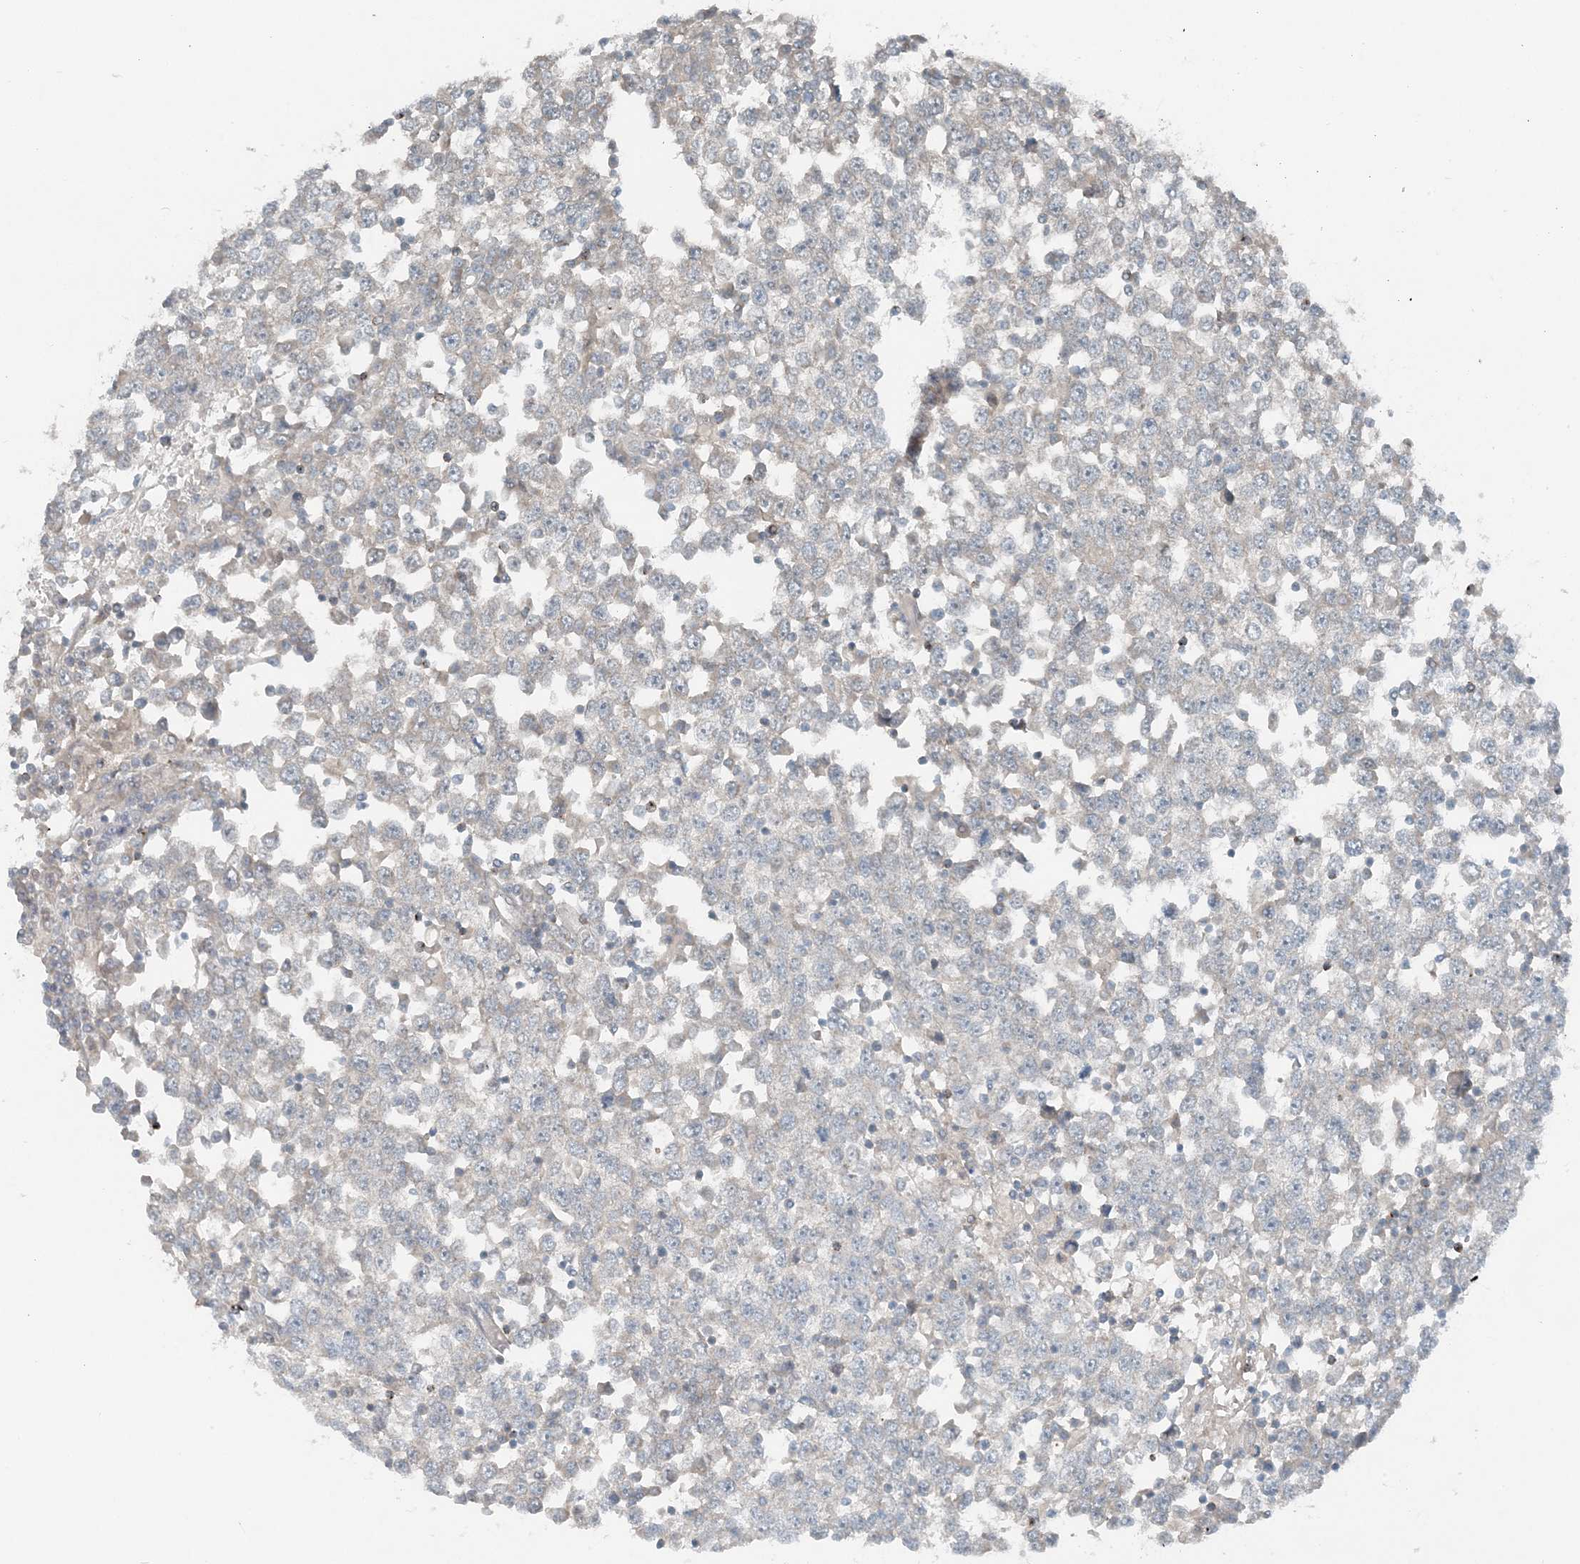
{"staining": {"intensity": "negative", "quantity": "none", "location": "none"}, "tissue": "testis cancer", "cell_type": "Tumor cells", "image_type": "cancer", "snomed": [{"axis": "morphology", "description": "Seminoma, NOS"}, {"axis": "topography", "description": "Testis"}], "caption": "IHC image of neoplastic tissue: testis cancer (seminoma) stained with DAB (3,3'-diaminobenzidine) demonstrates no significant protein expression in tumor cells.", "gene": "MITD1", "patient": {"sex": "male", "age": 65}}